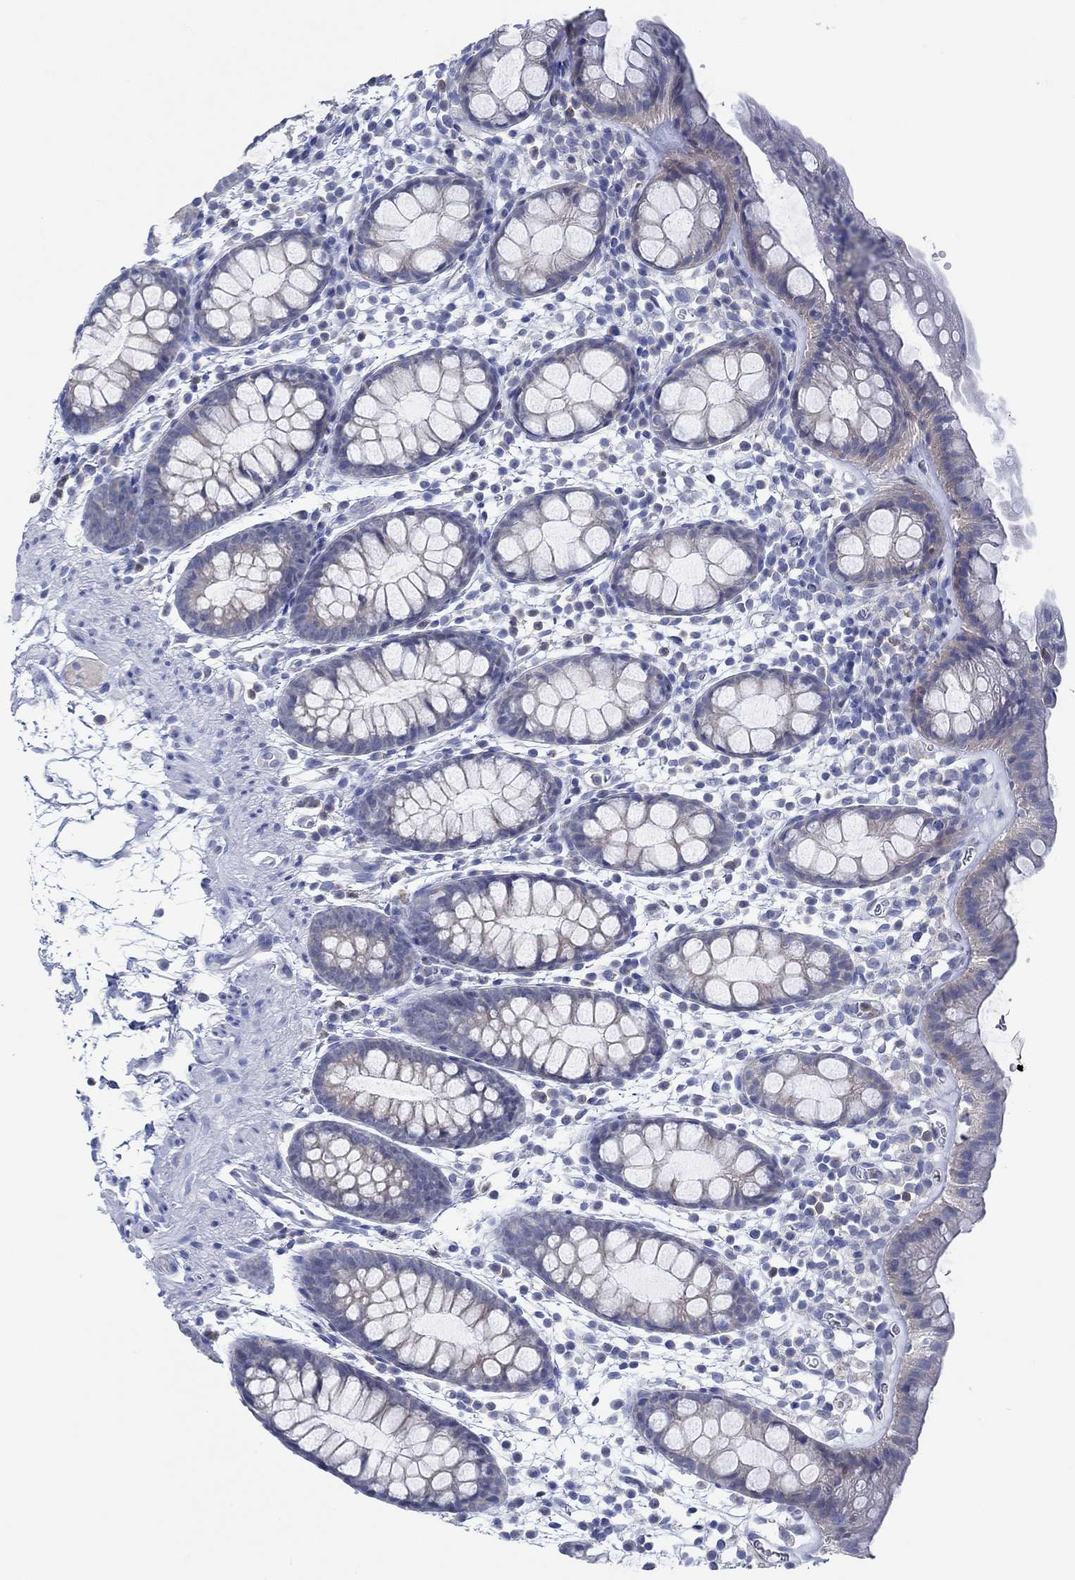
{"staining": {"intensity": "weak", "quantity": "<25%", "location": "cytoplasmic/membranous"}, "tissue": "rectum", "cell_type": "Glandular cells", "image_type": "normal", "snomed": [{"axis": "morphology", "description": "Normal tissue, NOS"}, {"axis": "topography", "description": "Rectum"}], "caption": "High magnification brightfield microscopy of normal rectum stained with DAB (brown) and counterstained with hematoxylin (blue): glandular cells show no significant expression.", "gene": "ZNF671", "patient": {"sex": "male", "age": 57}}